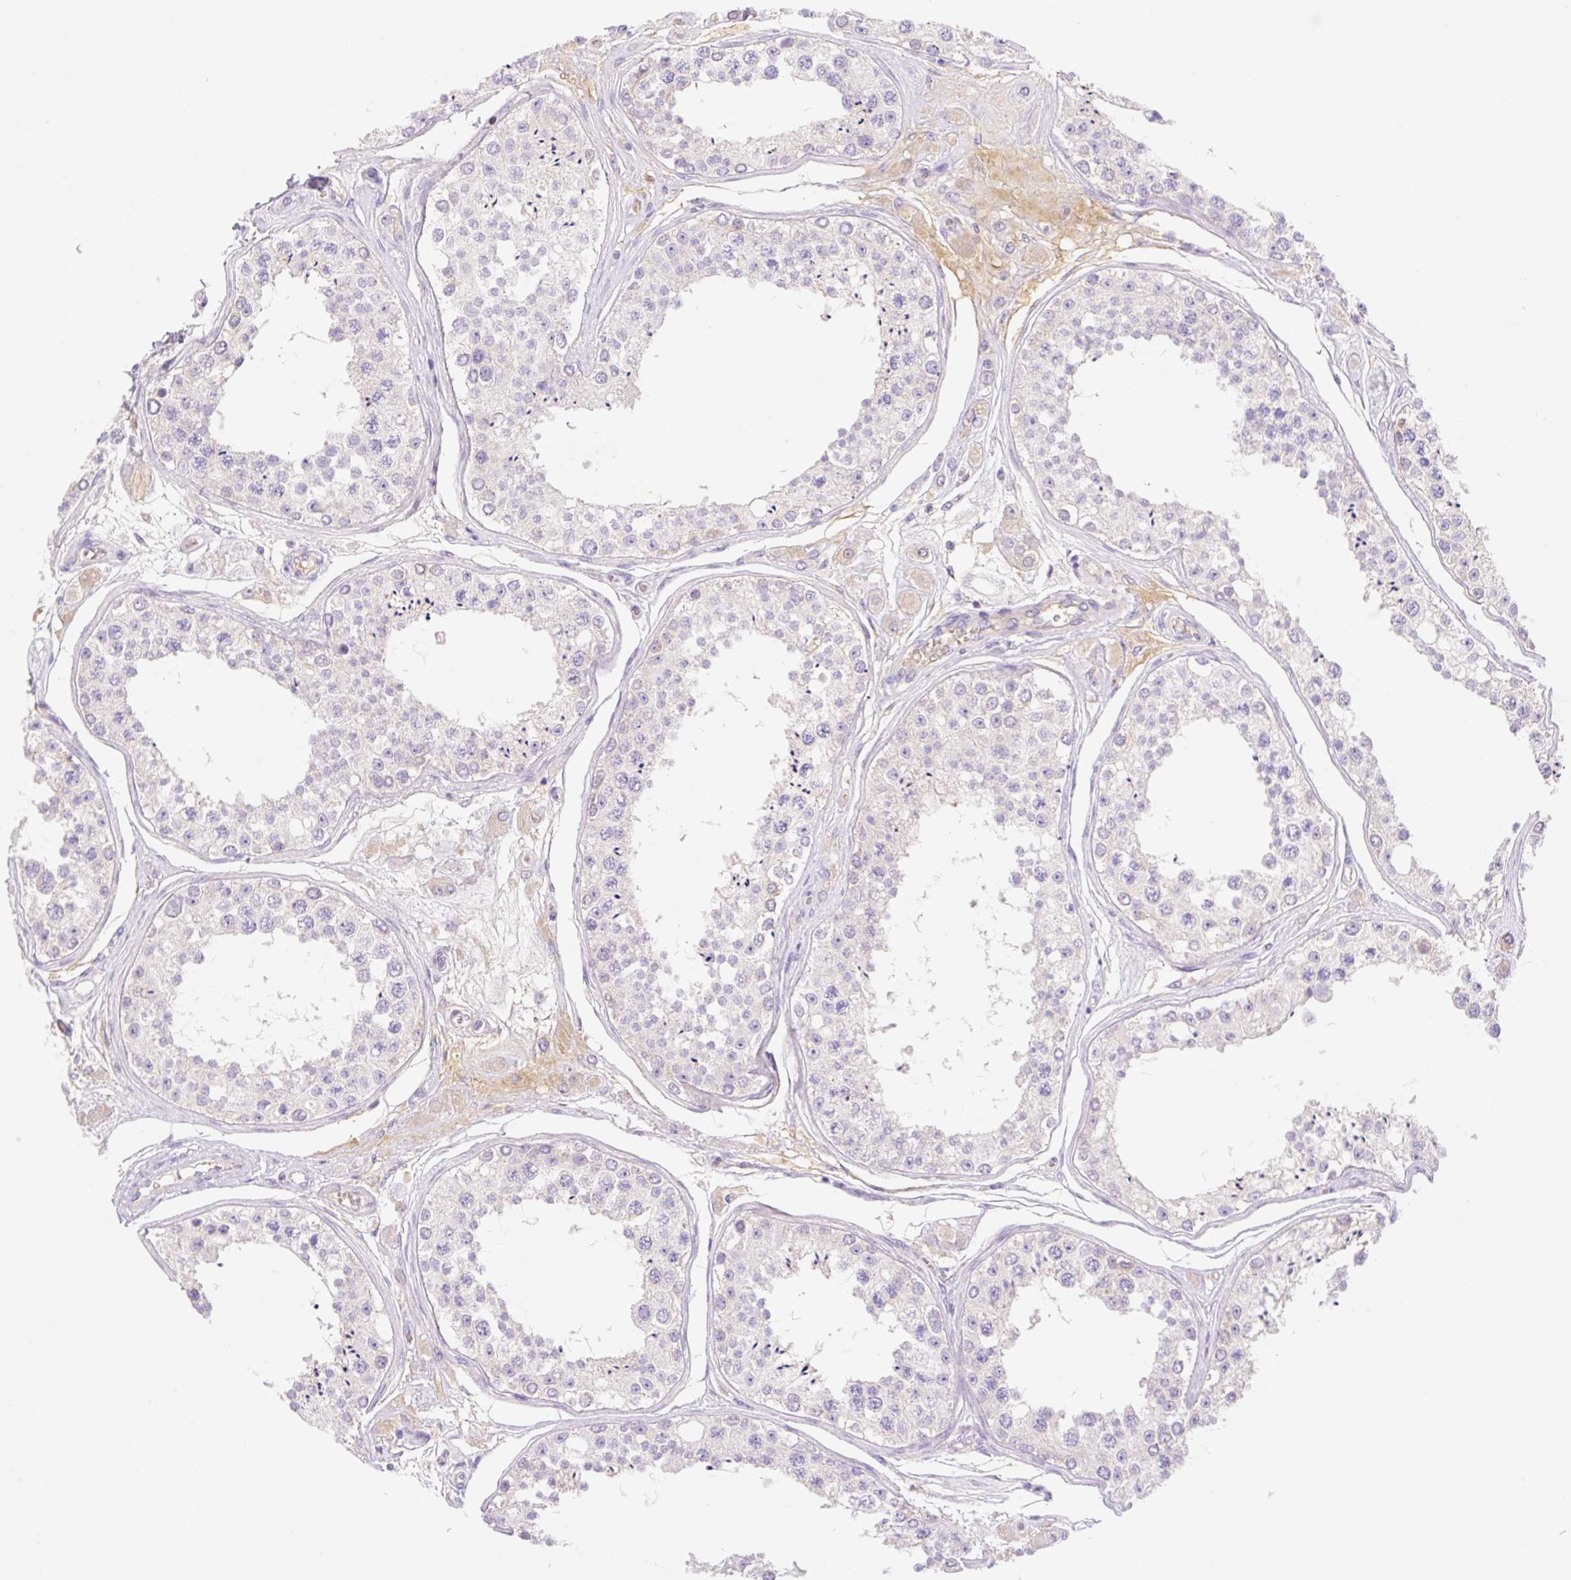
{"staining": {"intensity": "weak", "quantity": "<25%", "location": "cytoplasmic/membranous"}, "tissue": "testis", "cell_type": "Cells in seminiferous ducts", "image_type": "normal", "snomed": [{"axis": "morphology", "description": "Normal tissue, NOS"}, {"axis": "topography", "description": "Testis"}], "caption": "This is an immunohistochemistry (IHC) histopathology image of unremarkable human testis. There is no positivity in cells in seminiferous ducts.", "gene": "DENND5A", "patient": {"sex": "male", "age": 25}}